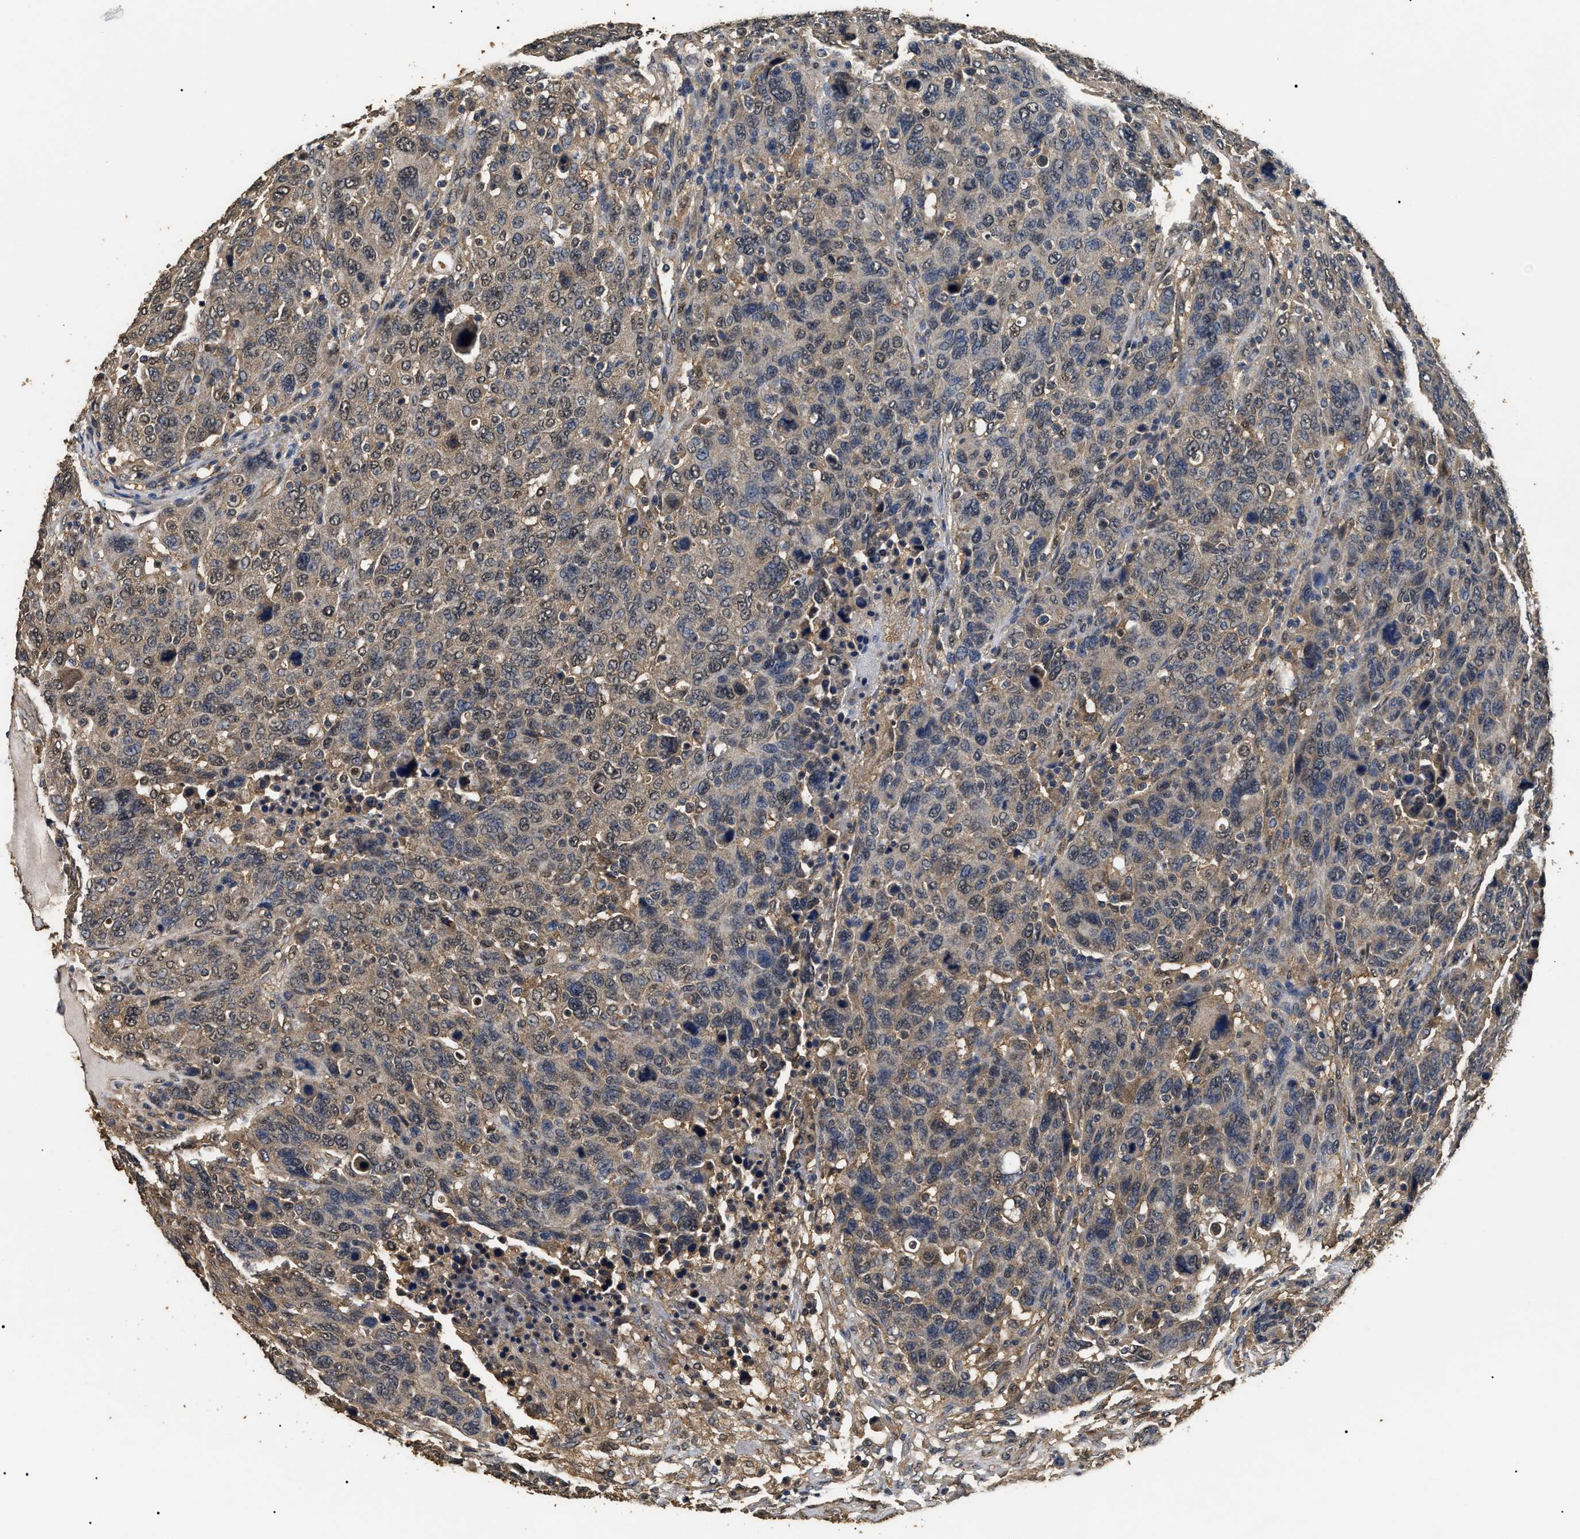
{"staining": {"intensity": "weak", "quantity": "25%-75%", "location": "cytoplasmic/membranous,nuclear"}, "tissue": "breast cancer", "cell_type": "Tumor cells", "image_type": "cancer", "snomed": [{"axis": "morphology", "description": "Duct carcinoma"}, {"axis": "topography", "description": "Breast"}], "caption": "IHC (DAB) staining of infiltrating ductal carcinoma (breast) demonstrates weak cytoplasmic/membranous and nuclear protein staining in about 25%-75% of tumor cells.", "gene": "PSMD8", "patient": {"sex": "female", "age": 37}}